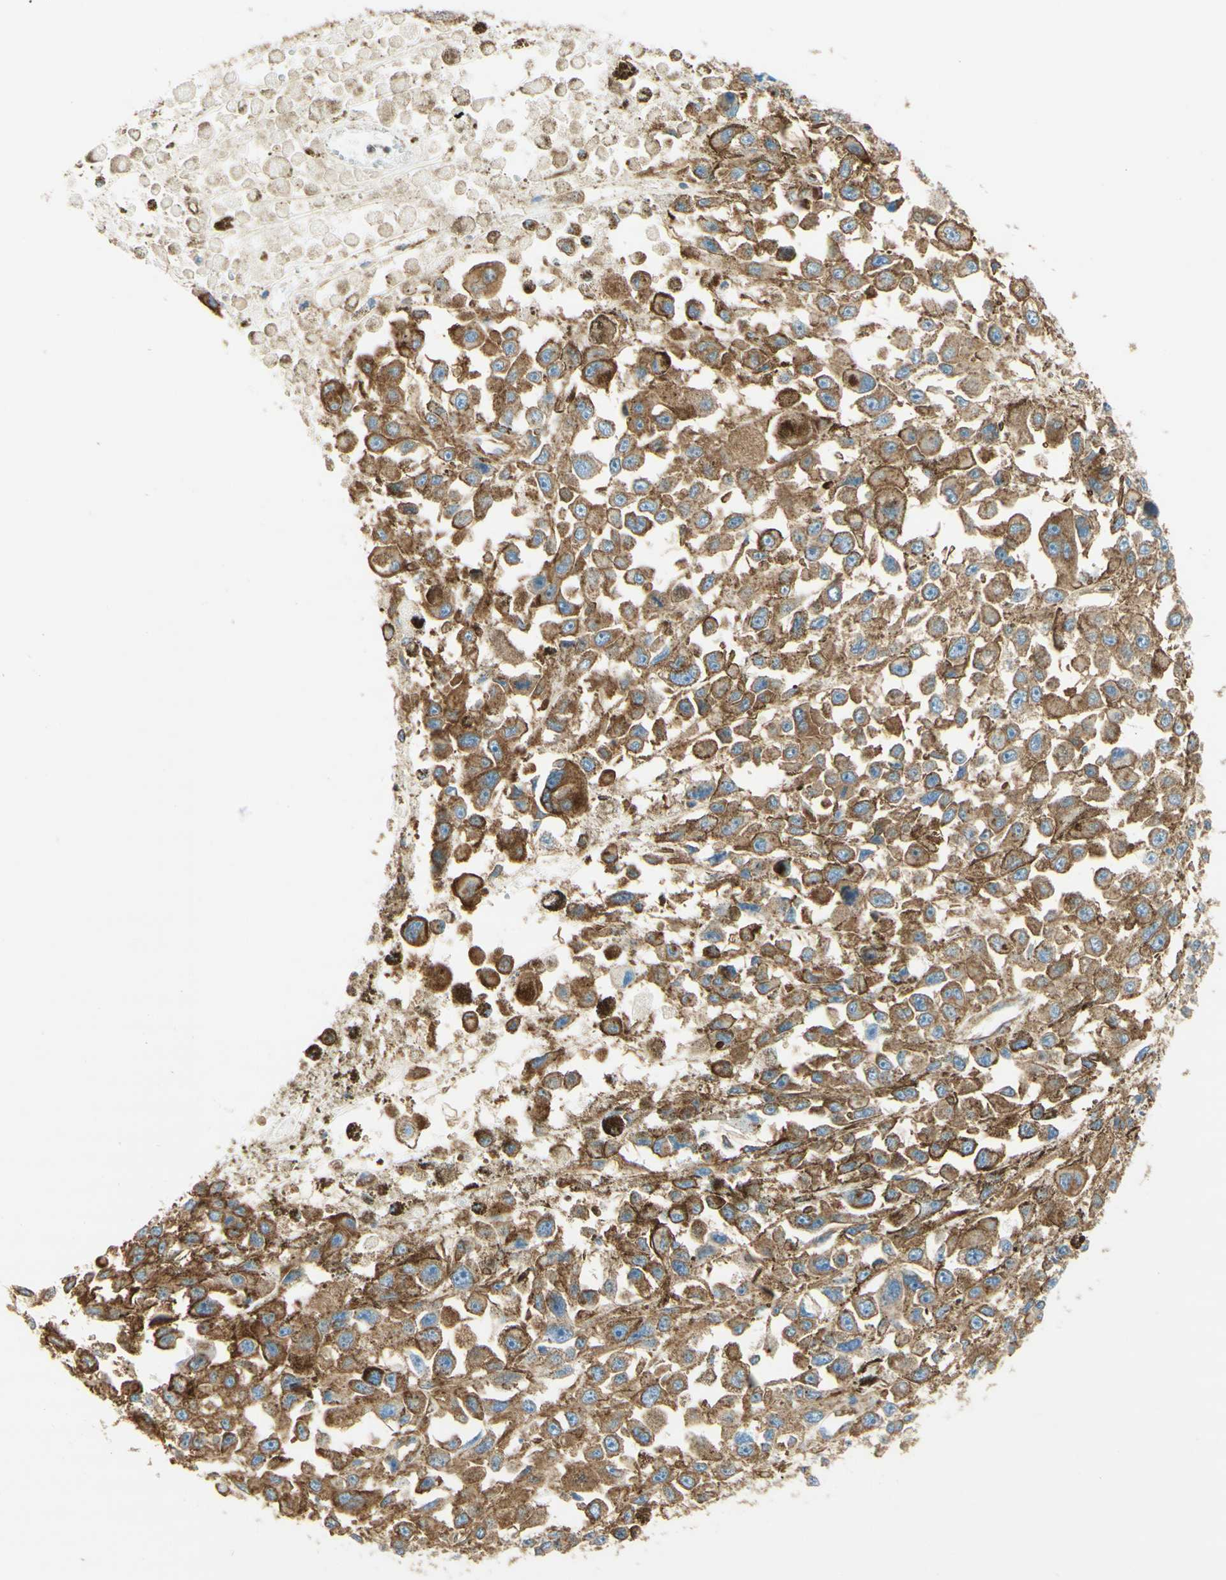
{"staining": {"intensity": "strong", "quantity": "25%-75%", "location": "cytoplasmic/membranous"}, "tissue": "melanoma", "cell_type": "Tumor cells", "image_type": "cancer", "snomed": [{"axis": "morphology", "description": "Malignant melanoma, Metastatic site"}, {"axis": "topography", "description": "Lymph node"}], "caption": "This histopathology image exhibits immunohistochemistry (IHC) staining of human melanoma, with high strong cytoplasmic/membranous positivity in approximately 25%-75% of tumor cells.", "gene": "CLTC", "patient": {"sex": "male", "age": 59}}